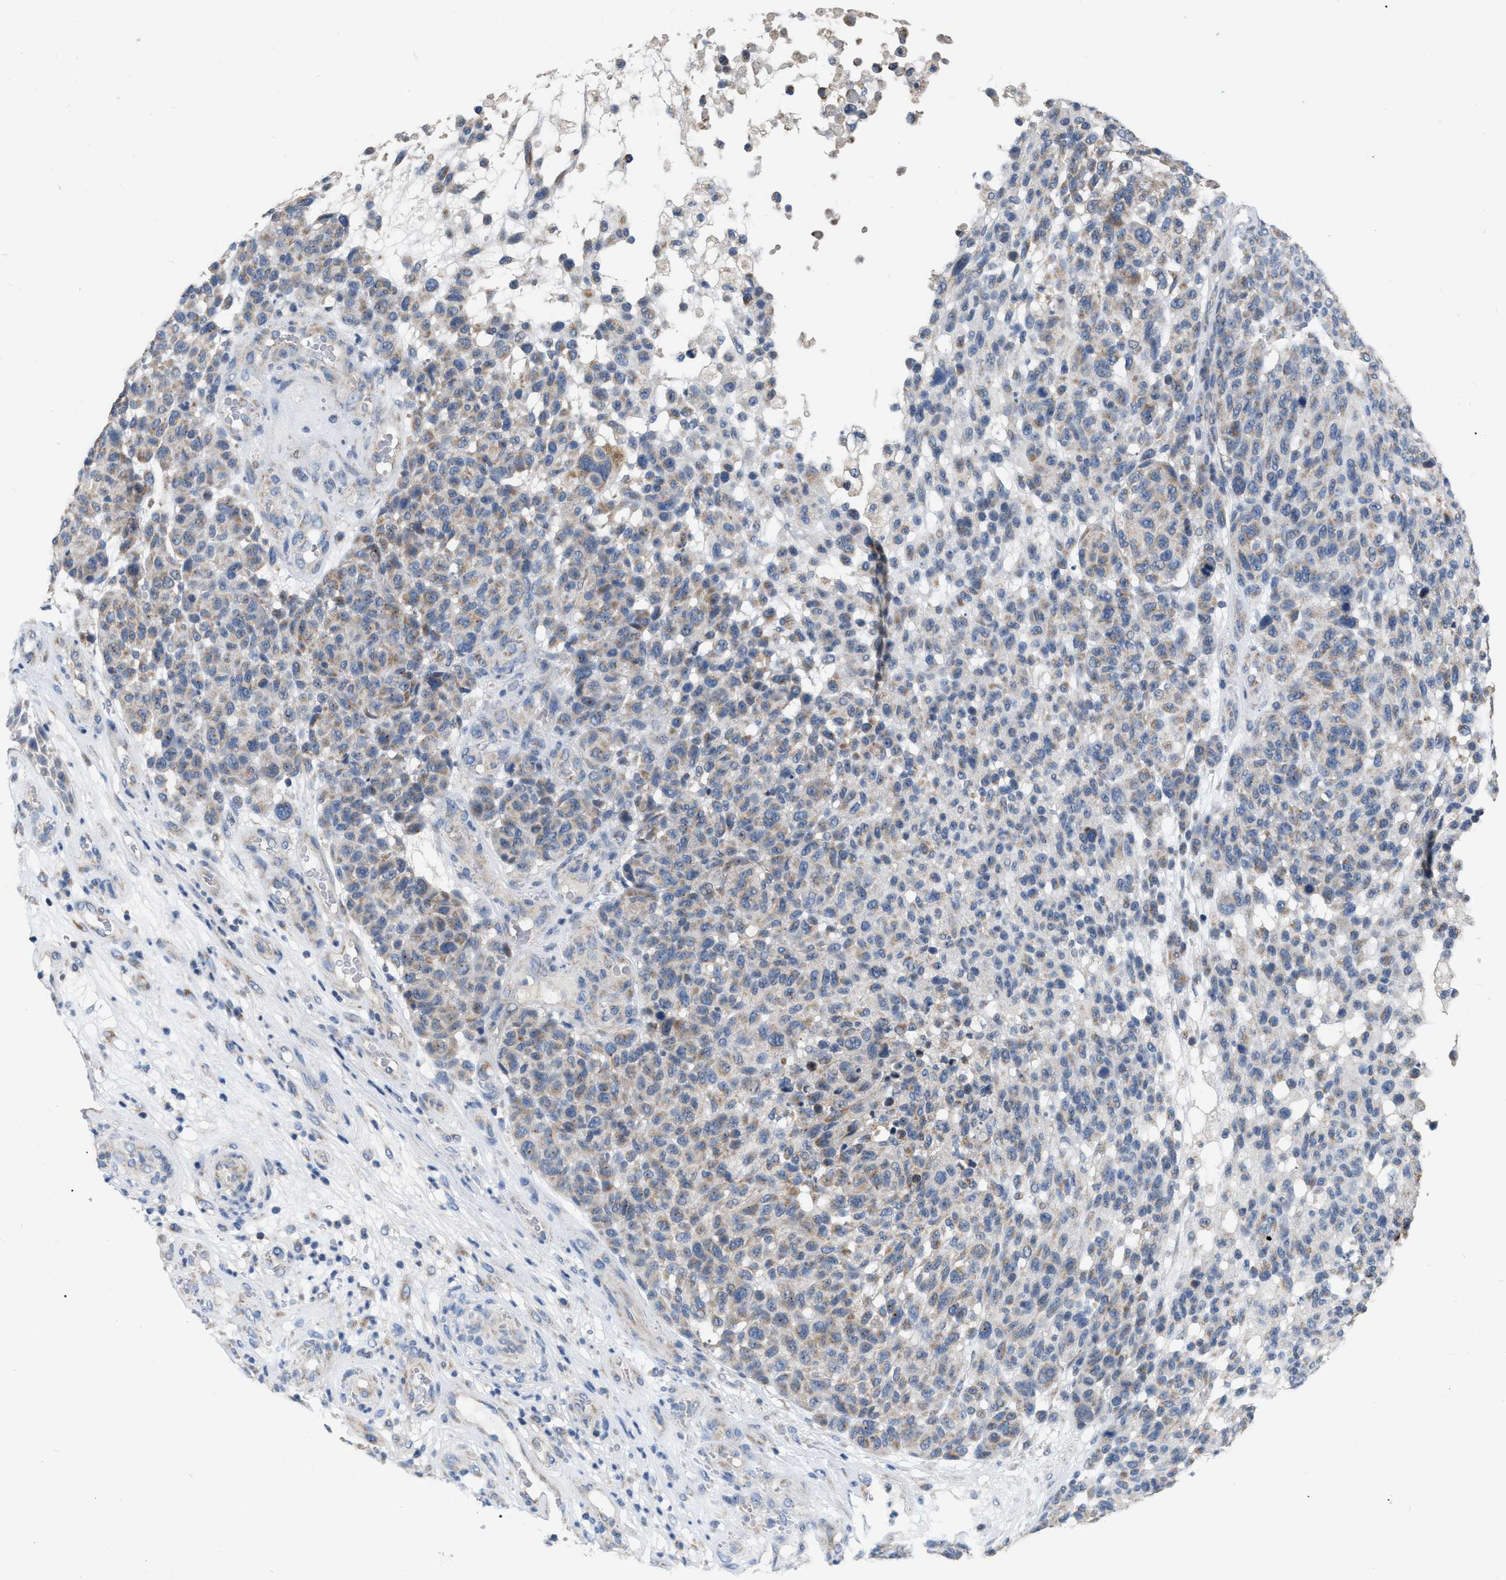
{"staining": {"intensity": "weak", "quantity": "25%-75%", "location": "cytoplasmic/membranous"}, "tissue": "melanoma", "cell_type": "Tumor cells", "image_type": "cancer", "snomed": [{"axis": "morphology", "description": "Malignant melanoma, NOS"}, {"axis": "topography", "description": "Skin"}], "caption": "Immunohistochemical staining of malignant melanoma displays weak cytoplasmic/membranous protein expression in about 25%-75% of tumor cells.", "gene": "DDX56", "patient": {"sex": "male", "age": 59}}